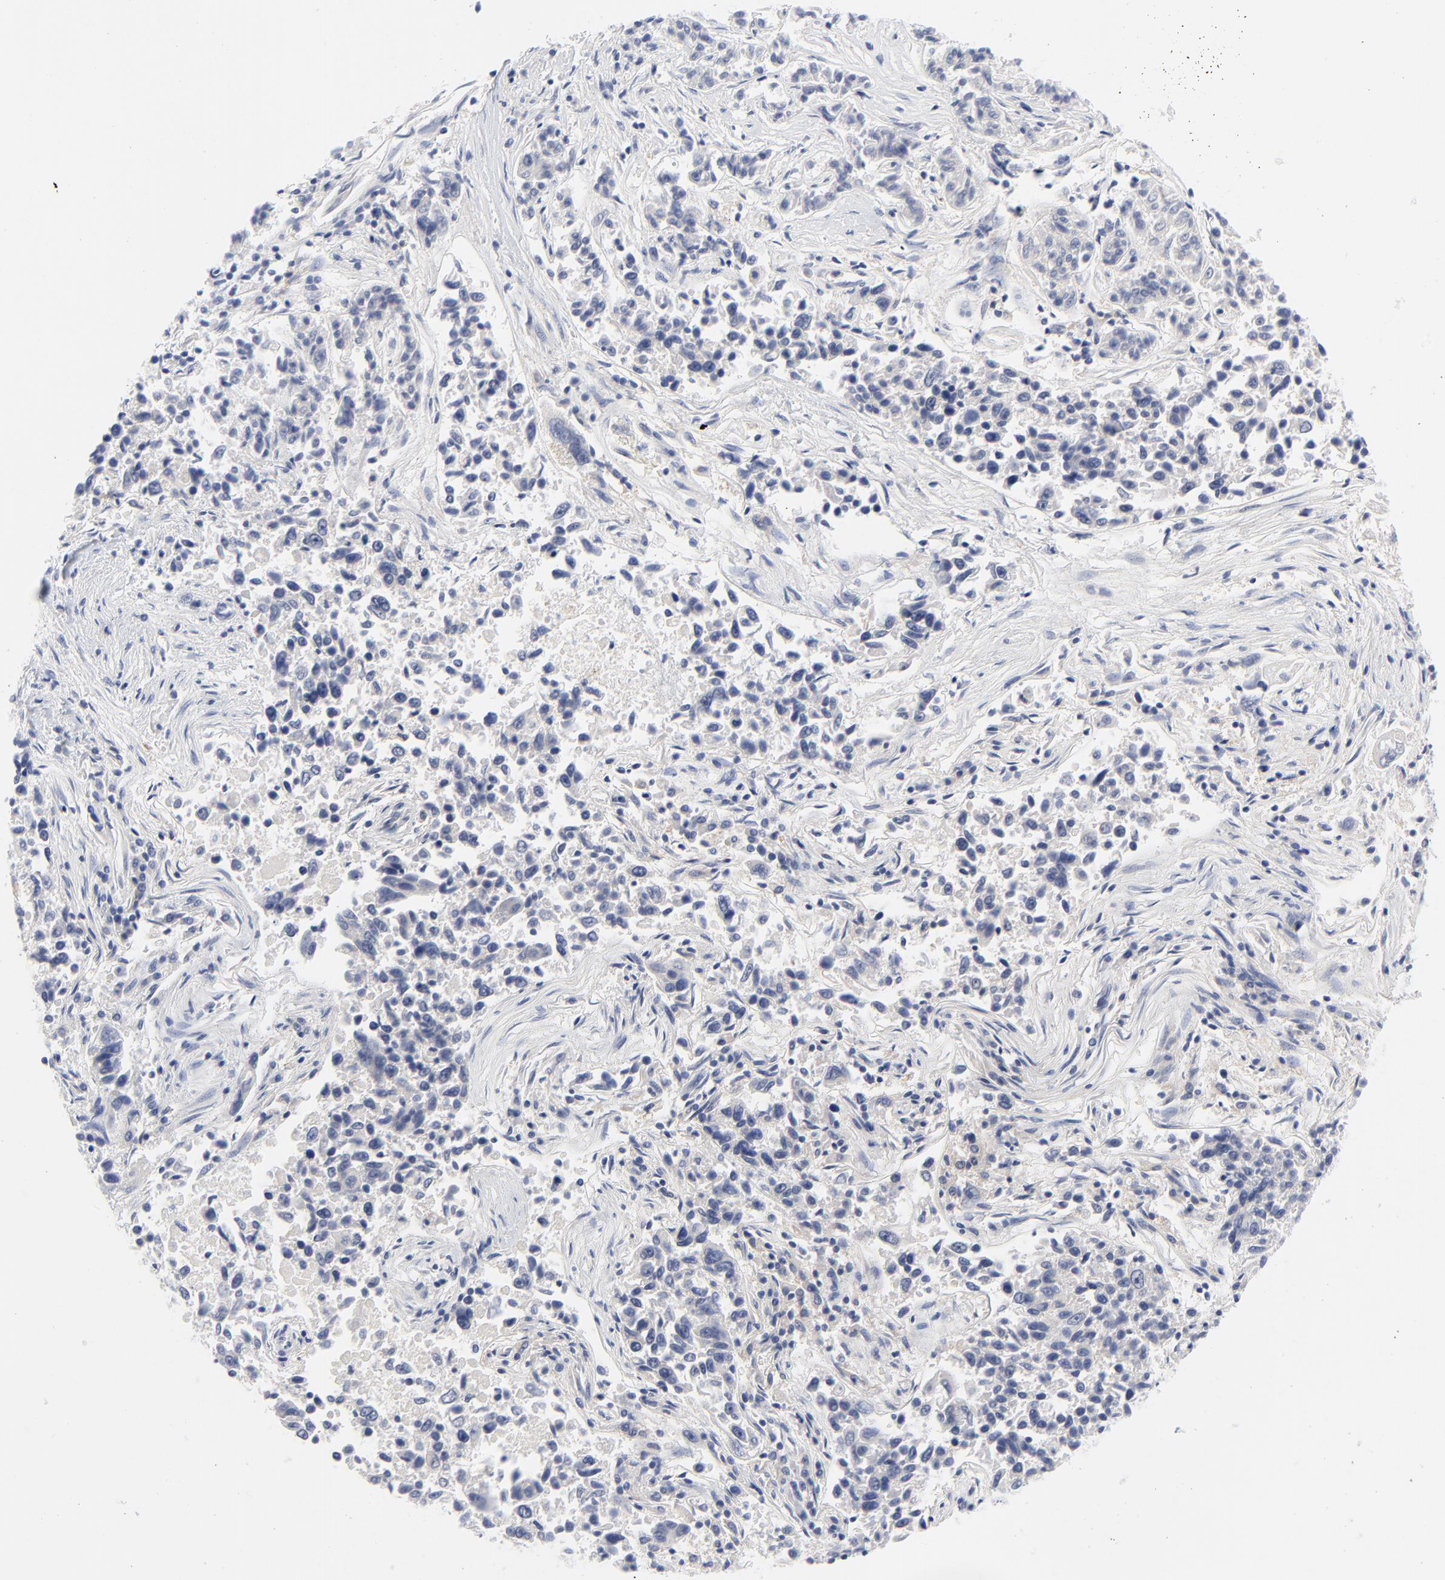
{"staining": {"intensity": "negative", "quantity": "none", "location": "none"}, "tissue": "lung cancer", "cell_type": "Tumor cells", "image_type": "cancer", "snomed": [{"axis": "morphology", "description": "Adenocarcinoma, NOS"}, {"axis": "topography", "description": "Lung"}], "caption": "Tumor cells show no significant protein positivity in lung adenocarcinoma. (Stains: DAB immunohistochemistry (IHC) with hematoxylin counter stain, Microscopy: brightfield microscopy at high magnification).", "gene": "CLEC4G", "patient": {"sex": "male", "age": 84}}